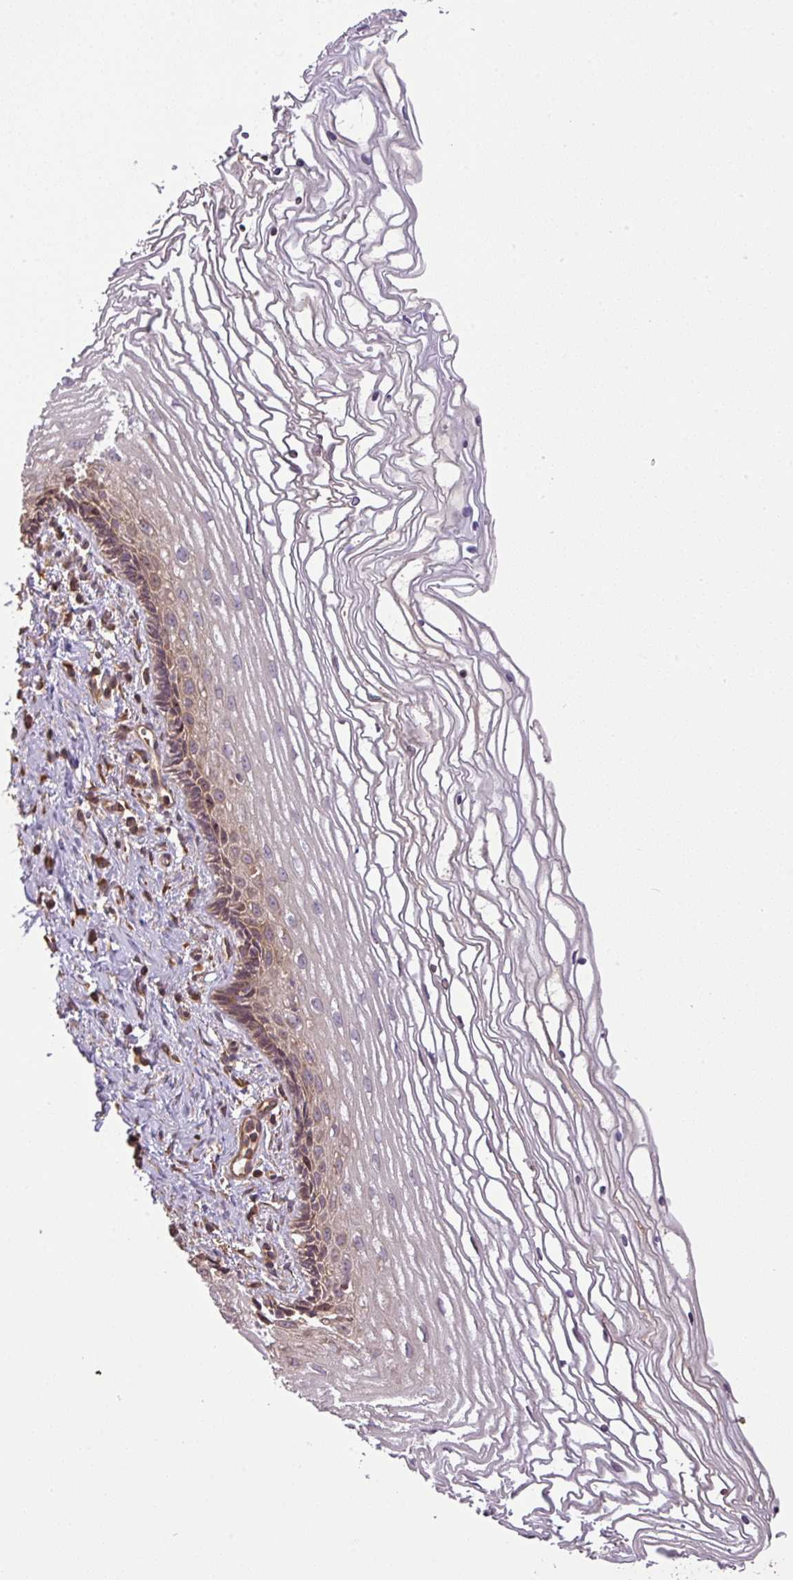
{"staining": {"intensity": "strong", "quantity": "25%-75%", "location": "cytoplasmic/membranous"}, "tissue": "cervix", "cell_type": "Glandular cells", "image_type": "normal", "snomed": [{"axis": "morphology", "description": "Normal tissue, NOS"}, {"axis": "topography", "description": "Cervix"}], "caption": "IHC micrograph of benign cervix: cervix stained using immunohistochemistry (IHC) displays high levels of strong protein expression localized specifically in the cytoplasmic/membranous of glandular cells, appearing as a cytoplasmic/membranous brown color.", "gene": "VENTX", "patient": {"sex": "female", "age": 47}}